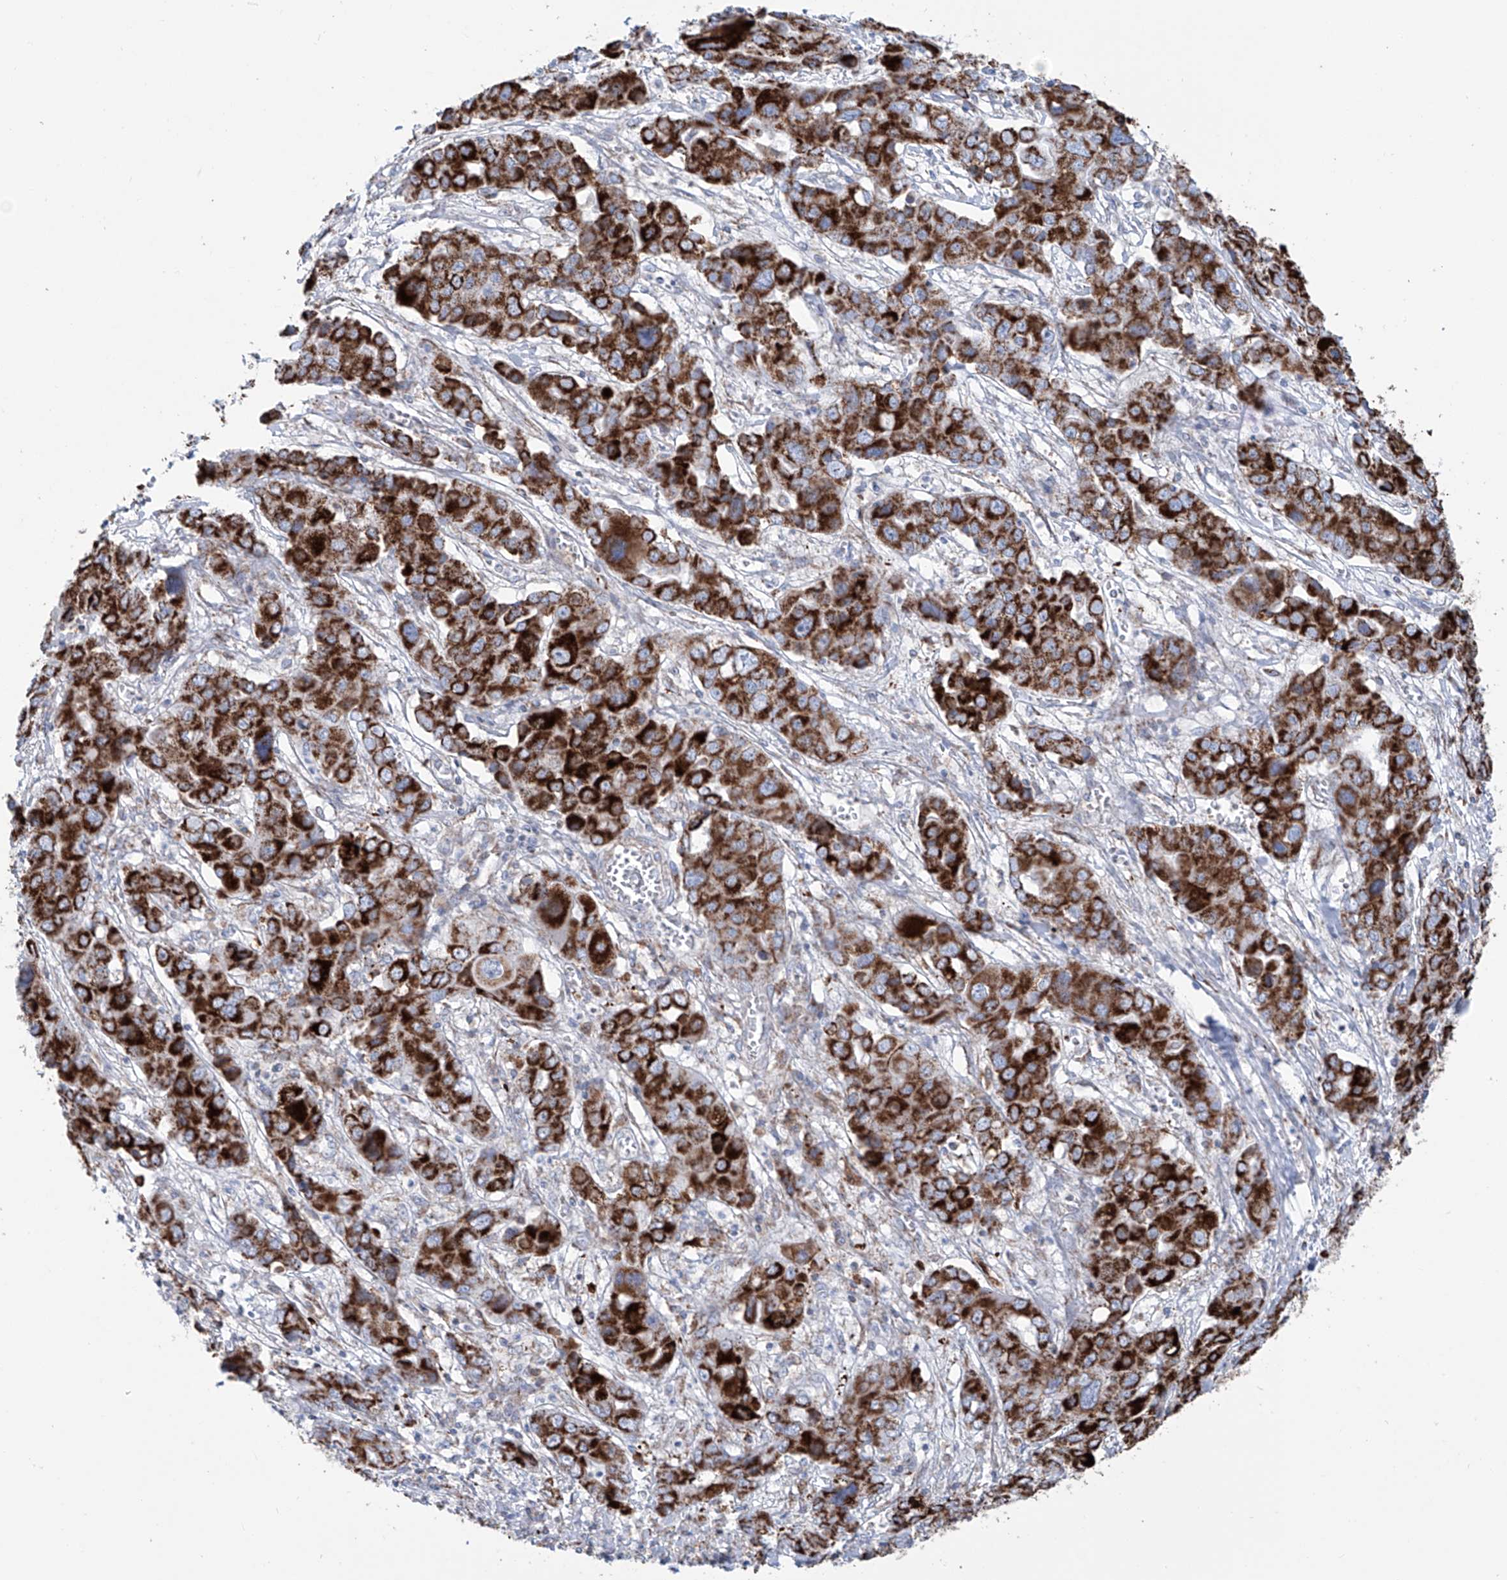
{"staining": {"intensity": "strong", "quantity": ">75%", "location": "cytoplasmic/membranous"}, "tissue": "liver cancer", "cell_type": "Tumor cells", "image_type": "cancer", "snomed": [{"axis": "morphology", "description": "Cholangiocarcinoma"}, {"axis": "topography", "description": "Liver"}], "caption": "Human liver cholangiocarcinoma stained with a brown dye demonstrates strong cytoplasmic/membranous positive positivity in about >75% of tumor cells.", "gene": "ALDH6A1", "patient": {"sex": "male", "age": 67}}